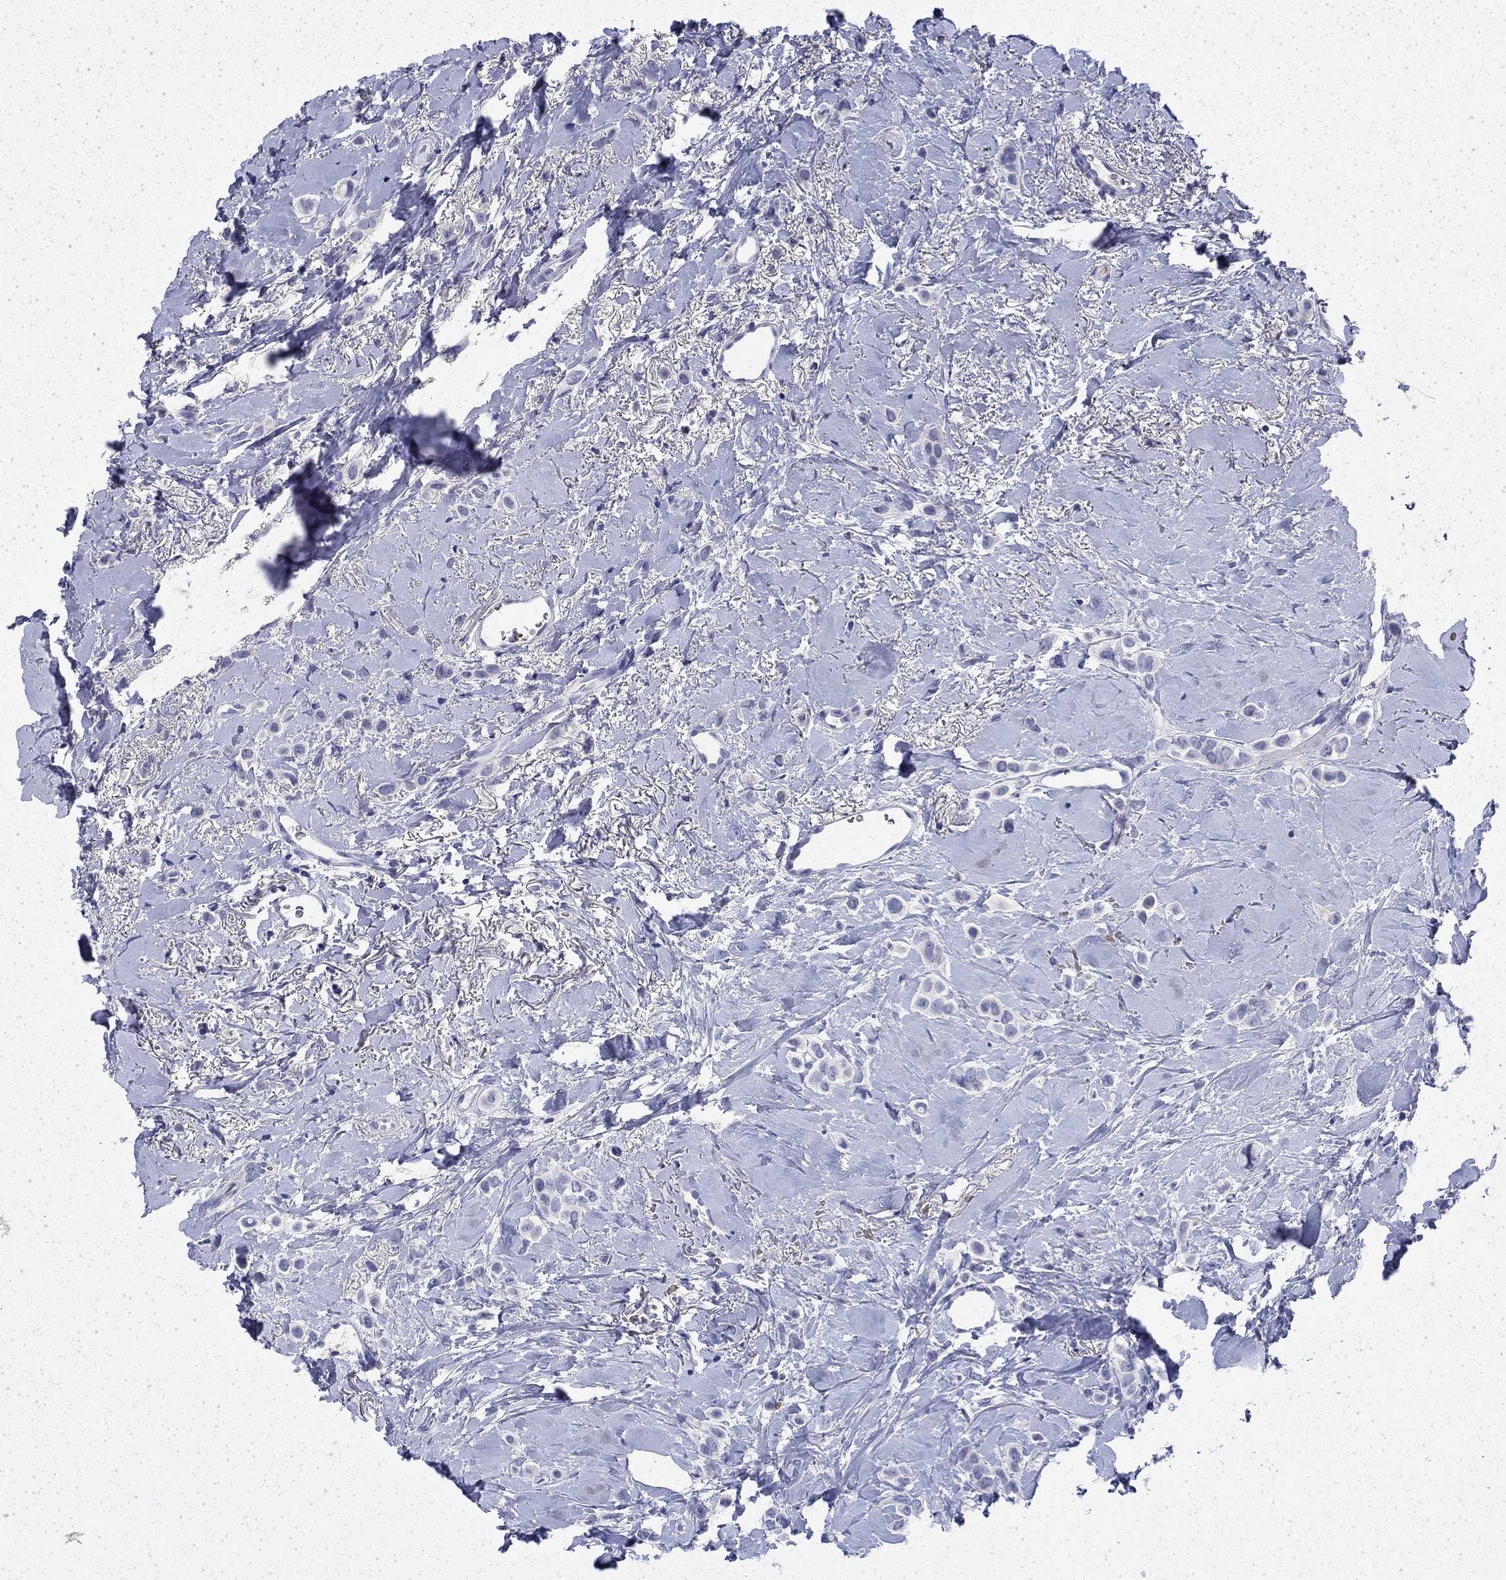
{"staining": {"intensity": "negative", "quantity": "none", "location": "none"}, "tissue": "breast cancer", "cell_type": "Tumor cells", "image_type": "cancer", "snomed": [{"axis": "morphology", "description": "Lobular carcinoma"}, {"axis": "topography", "description": "Breast"}], "caption": "Immunohistochemical staining of human breast lobular carcinoma shows no significant positivity in tumor cells.", "gene": "ENPP6", "patient": {"sex": "female", "age": 66}}